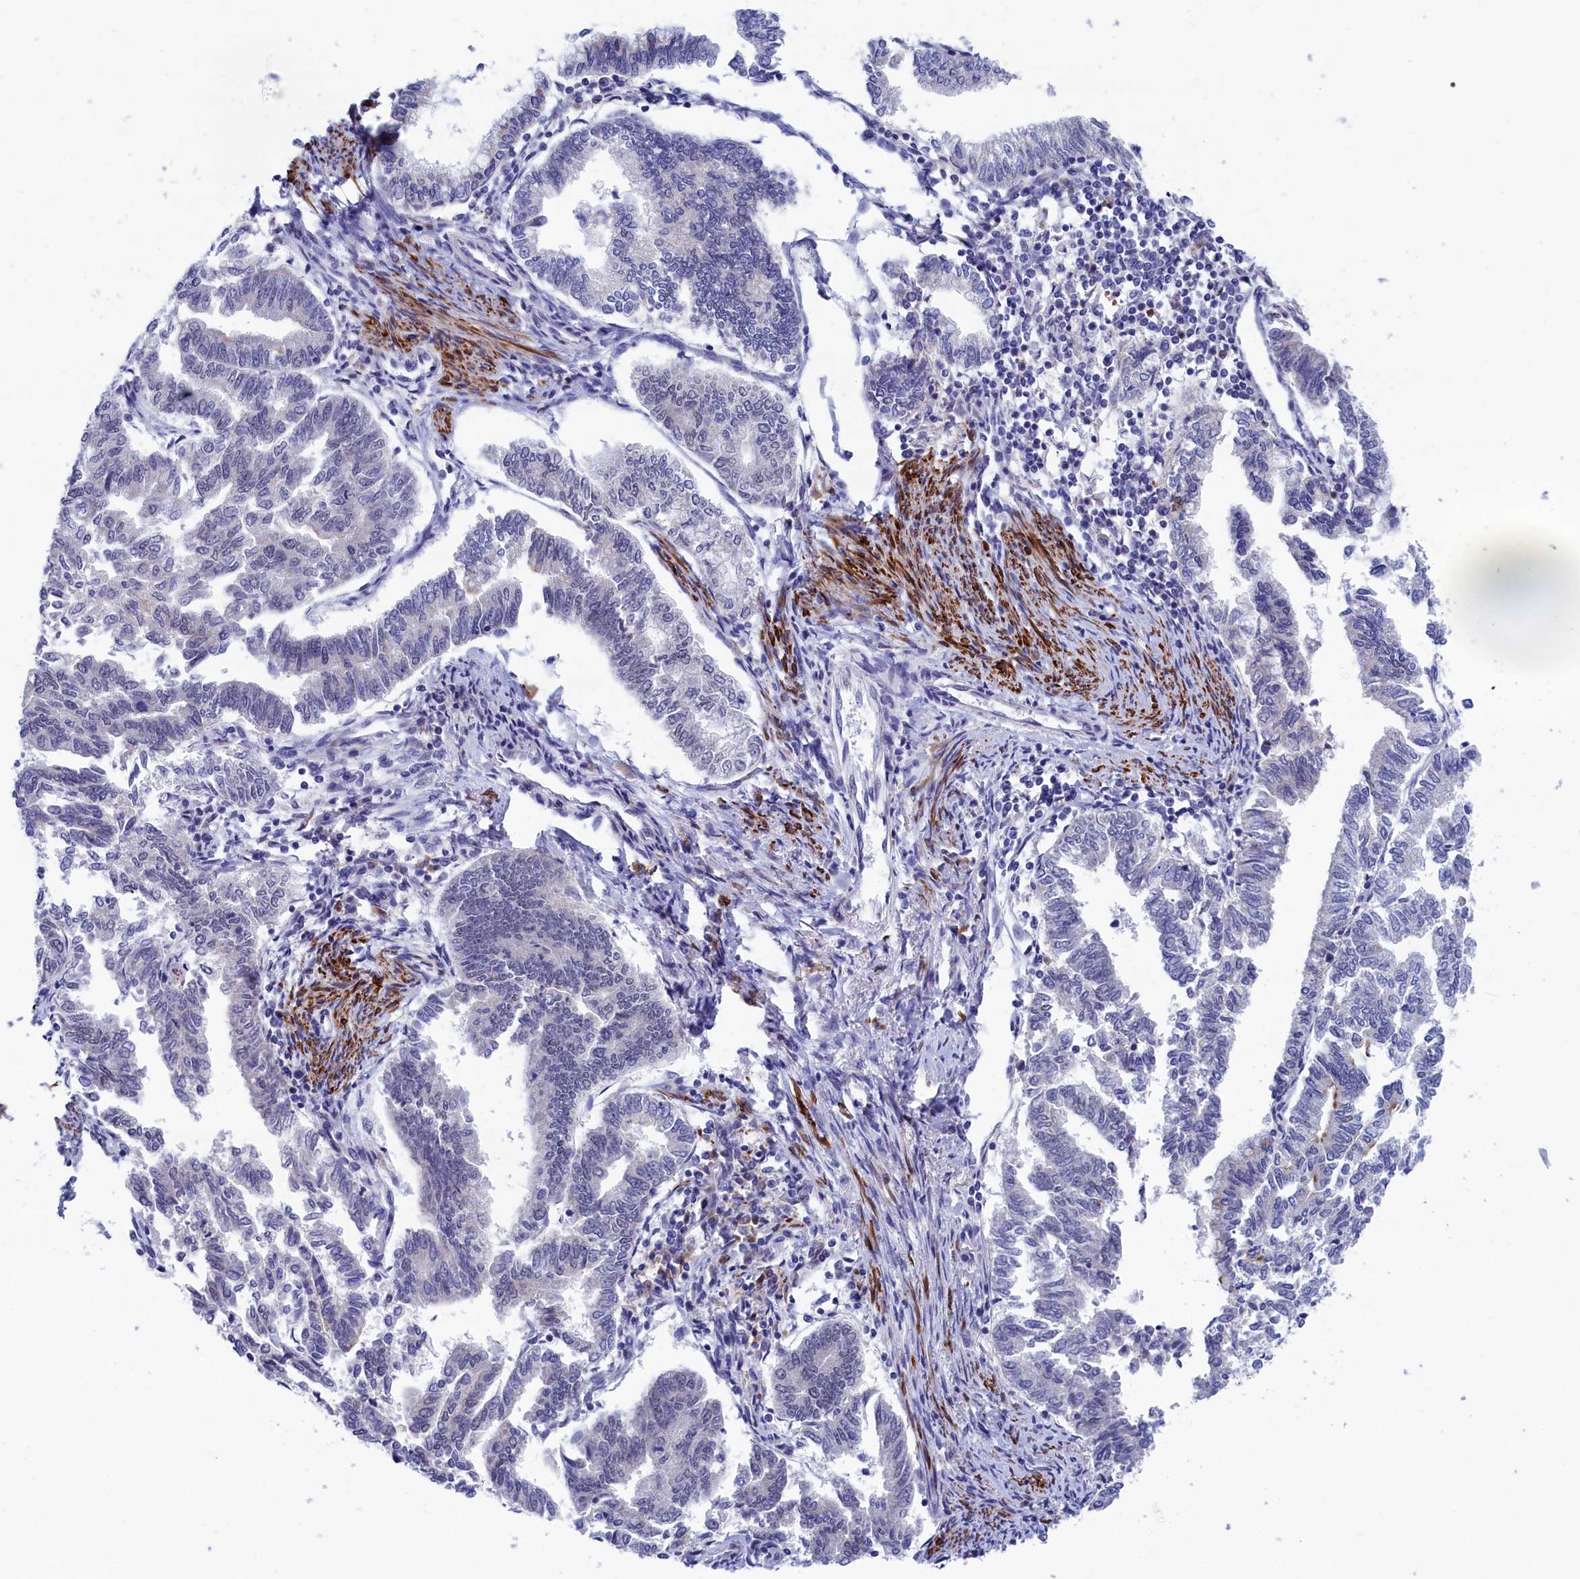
{"staining": {"intensity": "negative", "quantity": "none", "location": "none"}, "tissue": "endometrial cancer", "cell_type": "Tumor cells", "image_type": "cancer", "snomed": [{"axis": "morphology", "description": "Adenocarcinoma, NOS"}, {"axis": "topography", "description": "Endometrium"}], "caption": "Photomicrograph shows no protein staining in tumor cells of endometrial cancer (adenocarcinoma) tissue.", "gene": "WDR83", "patient": {"sex": "female", "age": 79}}